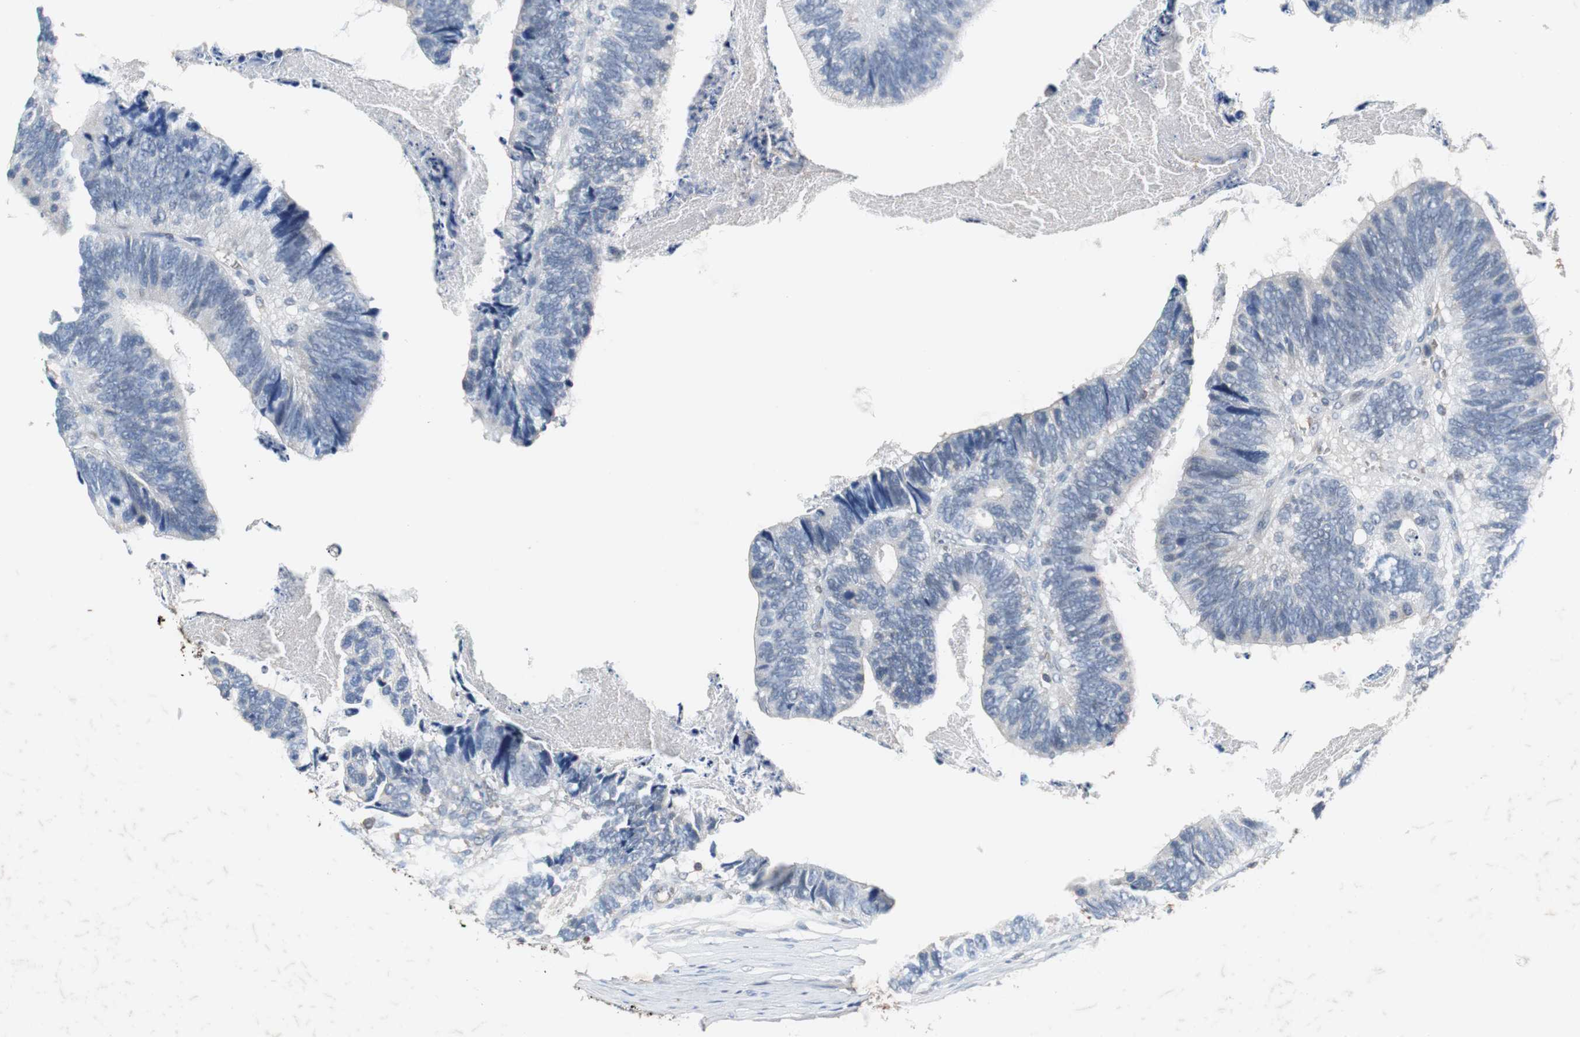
{"staining": {"intensity": "negative", "quantity": "none", "location": "none"}, "tissue": "colorectal cancer", "cell_type": "Tumor cells", "image_type": "cancer", "snomed": [{"axis": "morphology", "description": "Adenocarcinoma, NOS"}, {"axis": "topography", "description": "Colon"}], "caption": "Colorectal cancer (adenocarcinoma) was stained to show a protein in brown. There is no significant positivity in tumor cells.", "gene": "CALB2", "patient": {"sex": "male", "age": 72}}